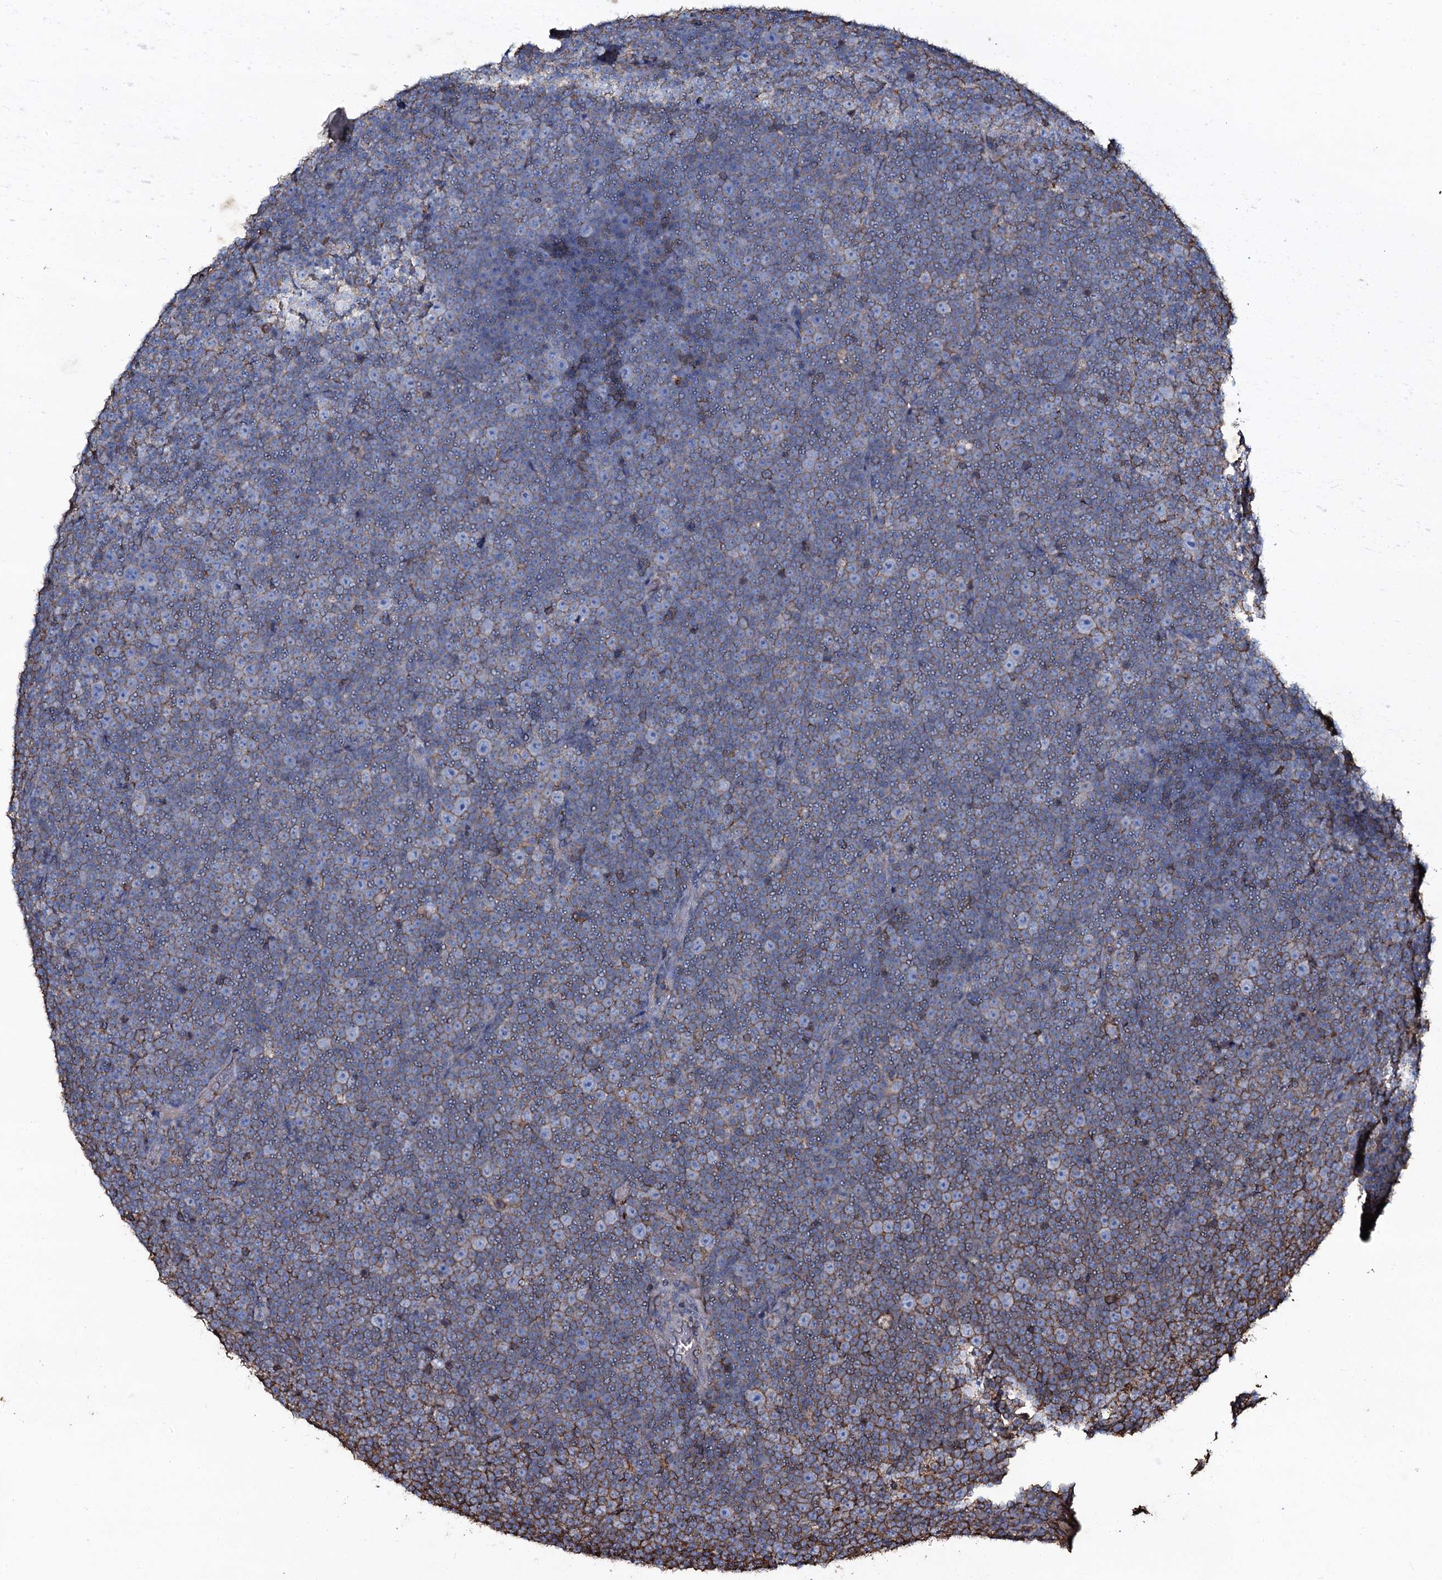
{"staining": {"intensity": "moderate", "quantity": "25%-75%", "location": "cytoplasmic/membranous"}, "tissue": "lymphoma", "cell_type": "Tumor cells", "image_type": "cancer", "snomed": [{"axis": "morphology", "description": "Malignant lymphoma, non-Hodgkin's type, Low grade"}, {"axis": "topography", "description": "Lymph node"}], "caption": "A photomicrograph of low-grade malignant lymphoma, non-Hodgkin's type stained for a protein shows moderate cytoplasmic/membranous brown staining in tumor cells. Using DAB (brown) and hematoxylin (blue) stains, captured at high magnification using brightfield microscopy.", "gene": "EDN1", "patient": {"sex": "female", "age": 67}}